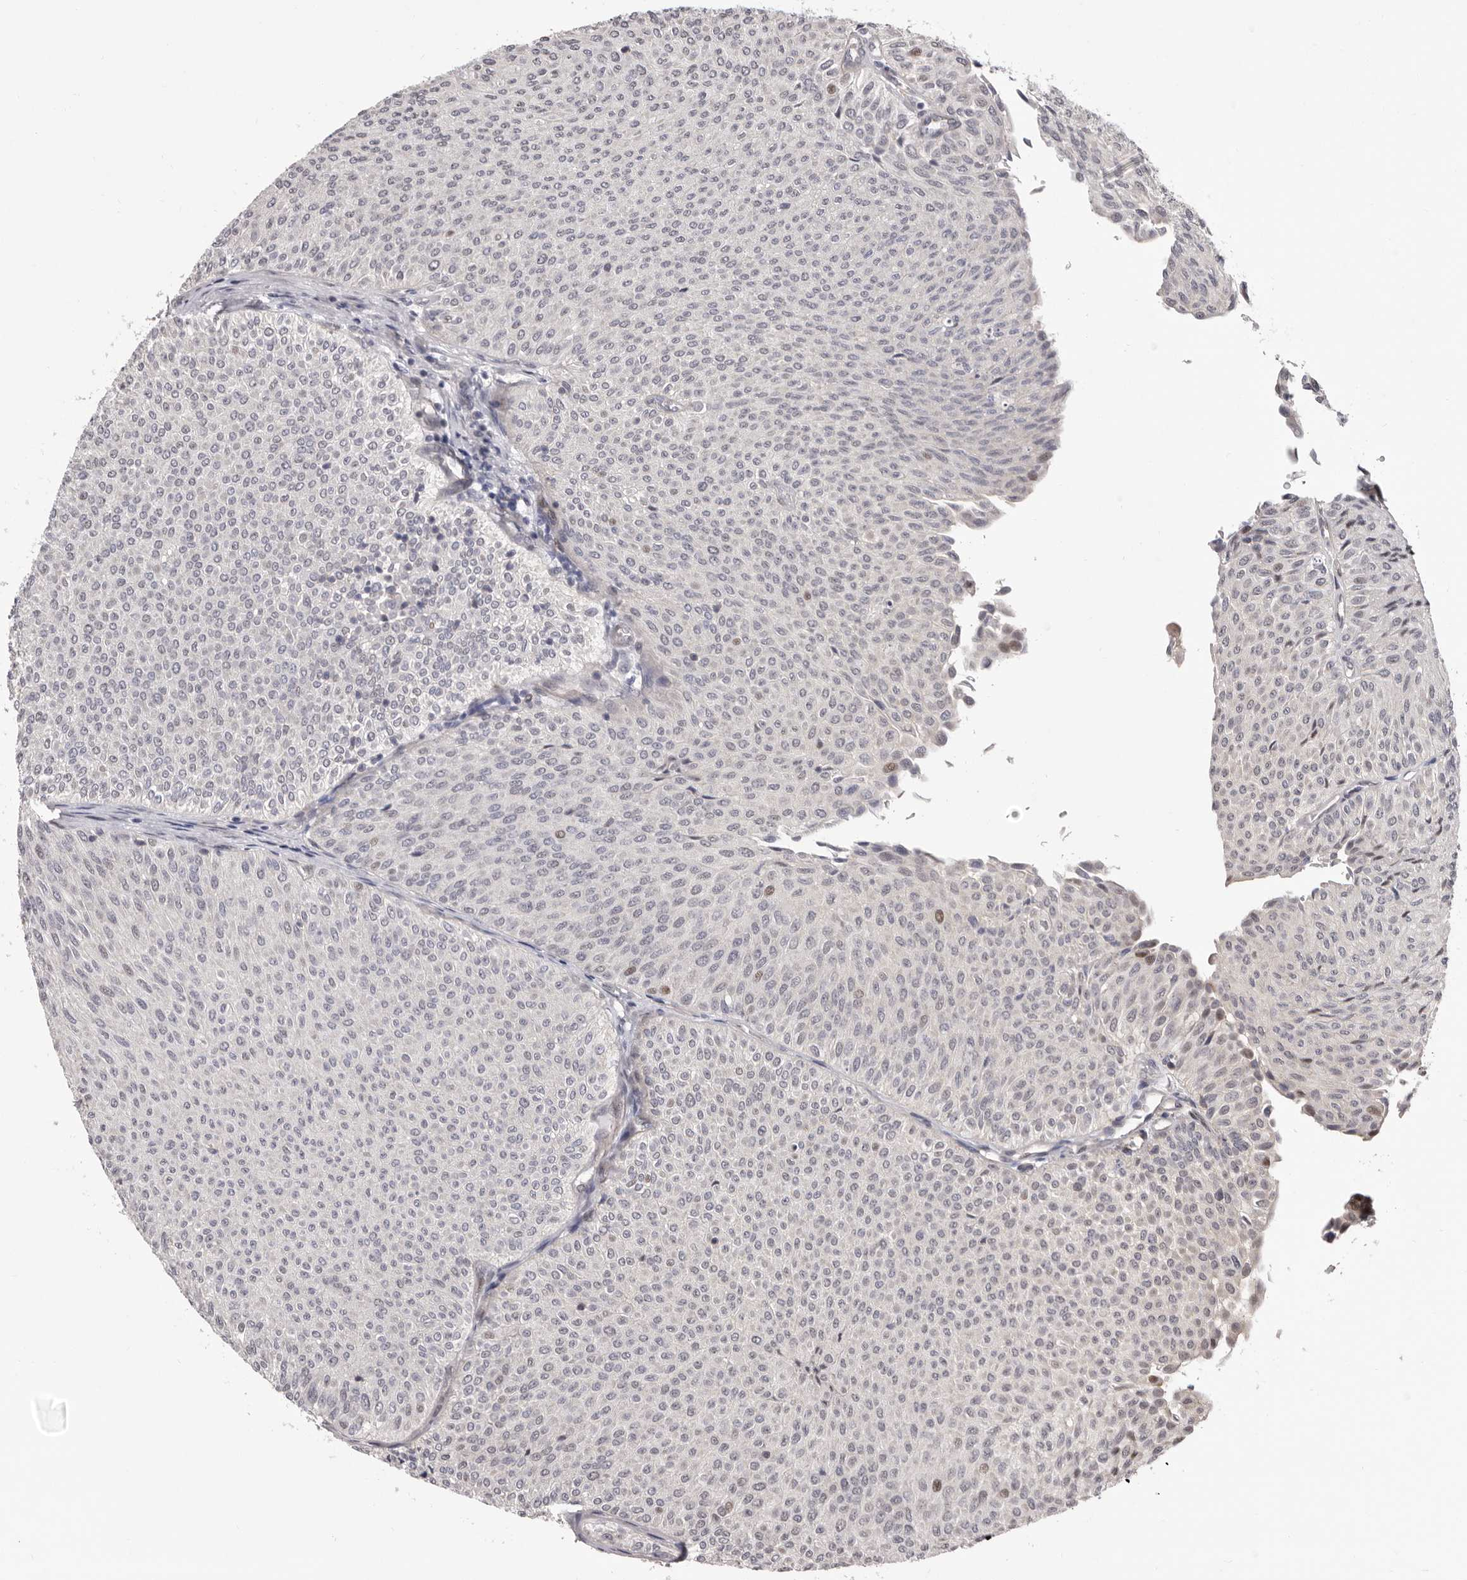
{"staining": {"intensity": "moderate", "quantity": "<25%", "location": "nuclear"}, "tissue": "urothelial cancer", "cell_type": "Tumor cells", "image_type": "cancer", "snomed": [{"axis": "morphology", "description": "Urothelial carcinoma, Low grade"}, {"axis": "topography", "description": "Urinary bladder"}], "caption": "Immunohistochemical staining of human low-grade urothelial carcinoma exhibits moderate nuclear protein expression in about <25% of tumor cells.", "gene": "GLRX3", "patient": {"sex": "male", "age": 78}}